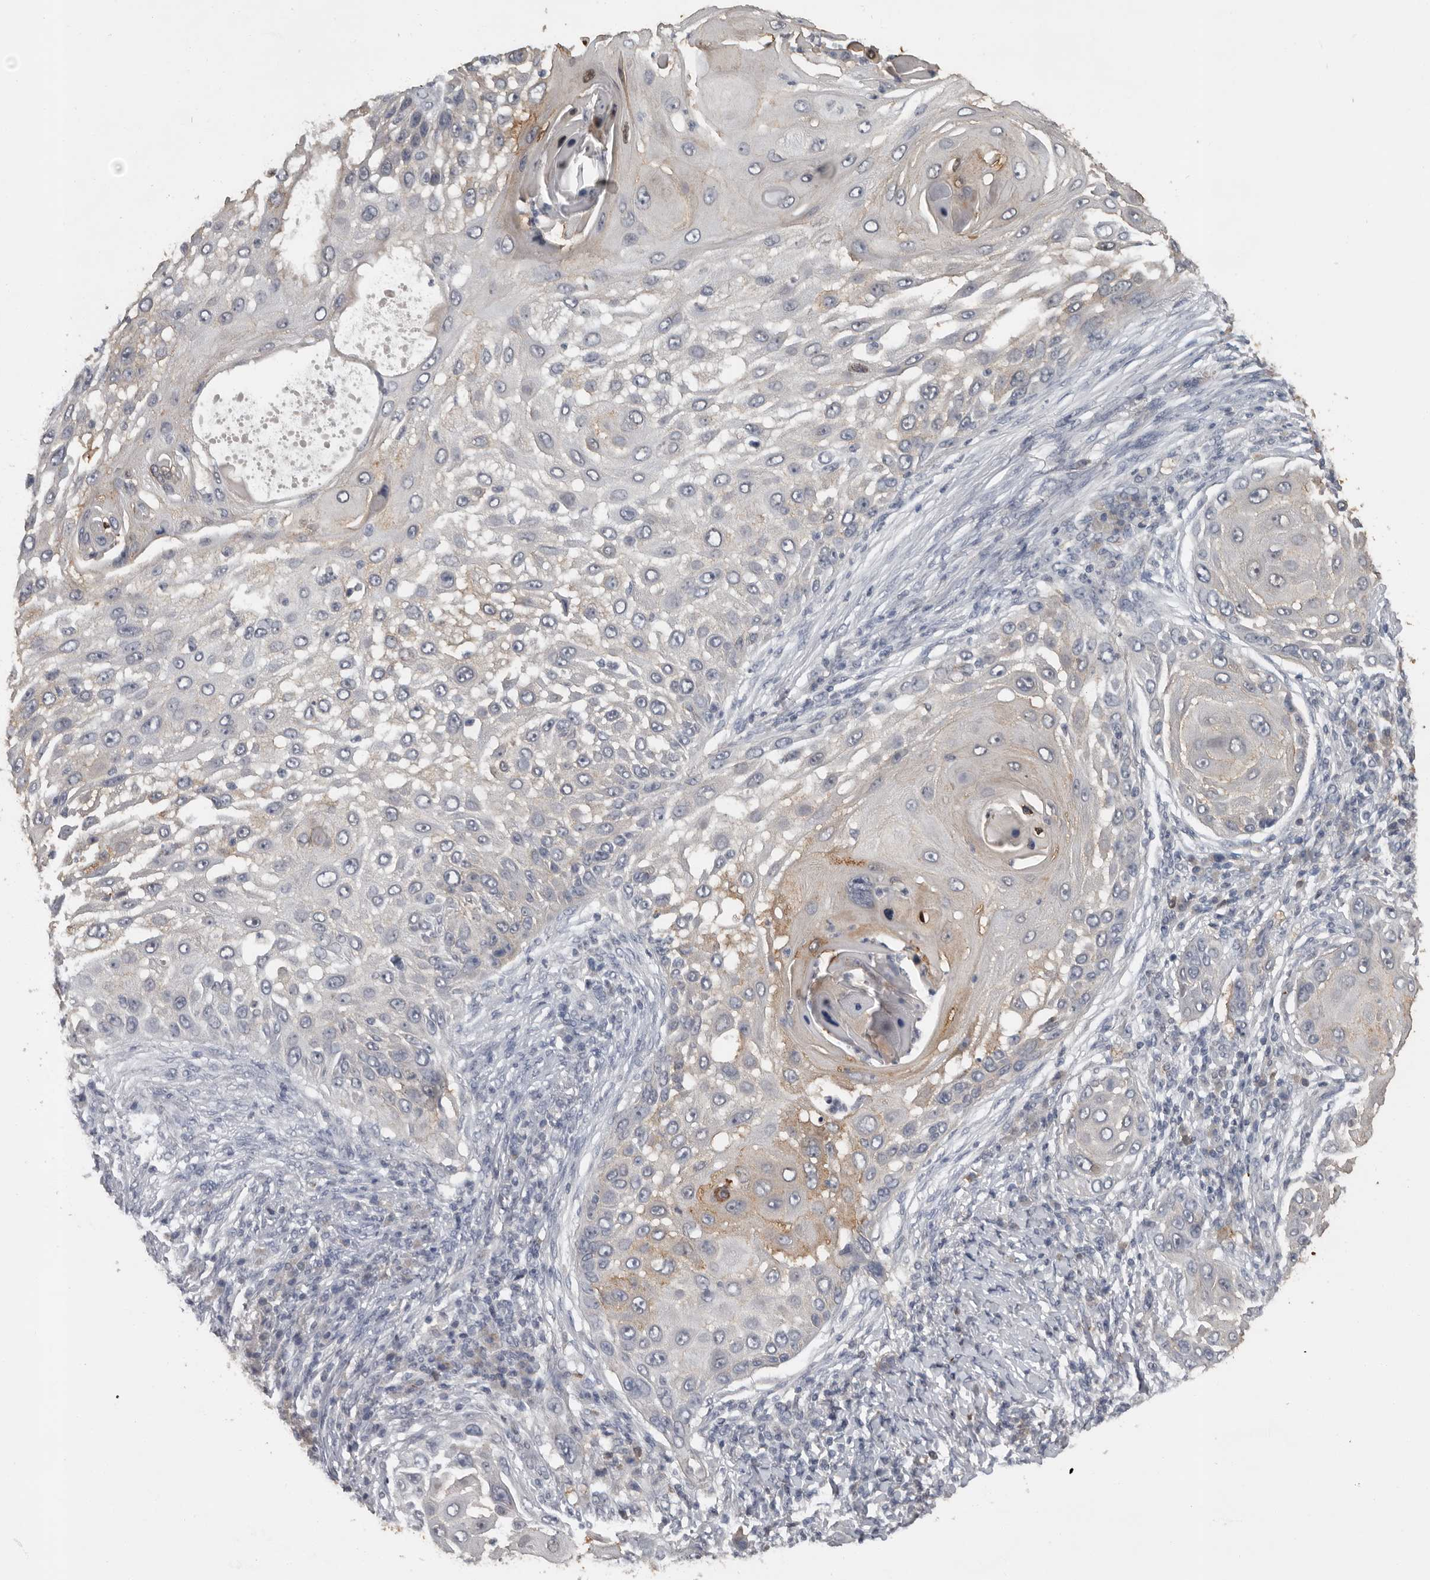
{"staining": {"intensity": "weak", "quantity": "<25%", "location": "cytoplasmic/membranous"}, "tissue": "skin cancer", "cell_type": "Tumor cells", "image_type": "cancer", "snomed": [{"axis": "morphology", "description": "Squamous cell carcinoma, NOS"}, {"axis": "topography", "description": "Skin"}], "caption": "Squamous cell carcinoma (skin) stained for a protein using IHC displays no staining tumor cells.", "gene": "MTF1", "patient": {"sex": "female", "age": 44}}